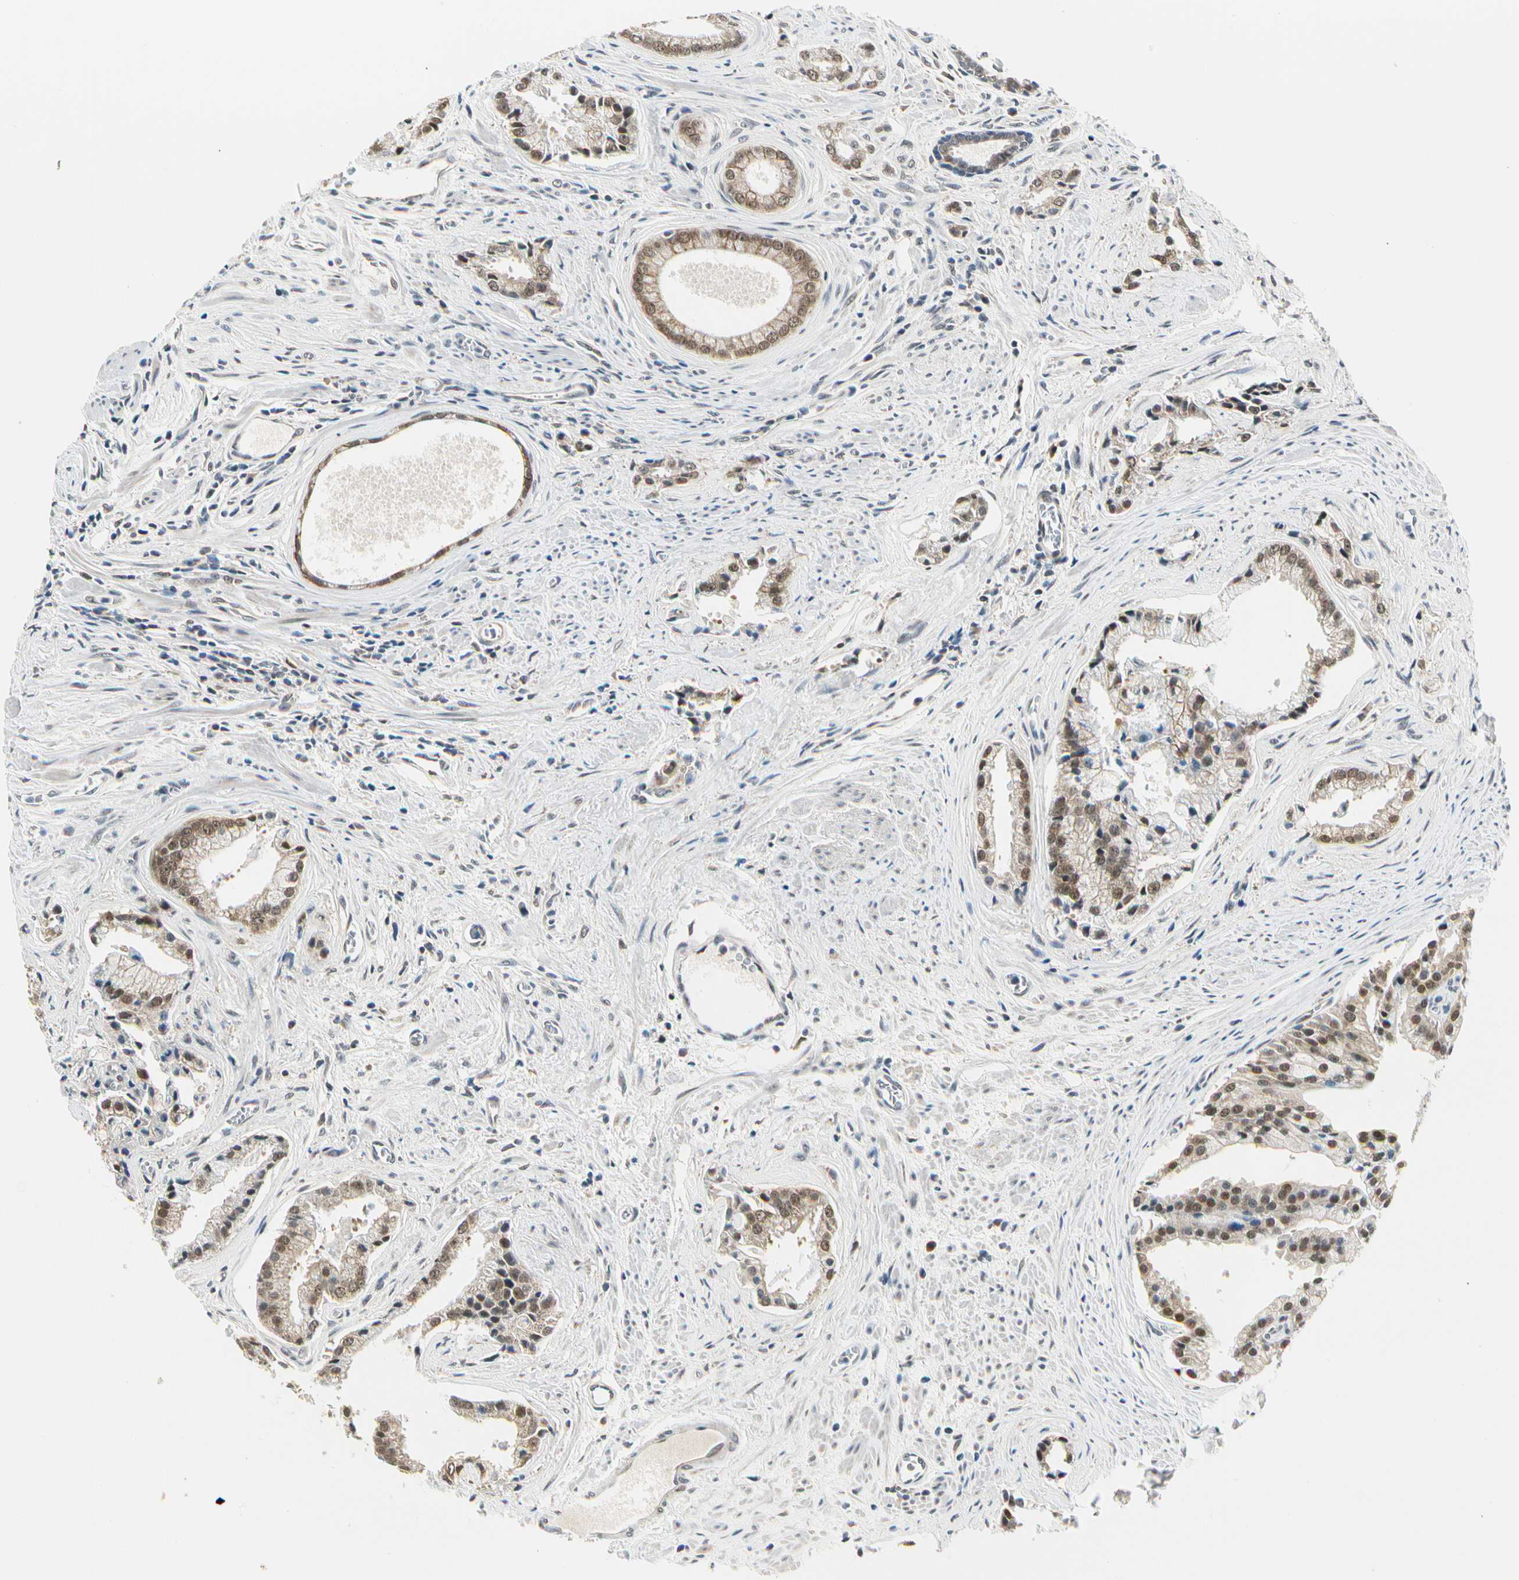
{"staining": {"intensity": "strong", "quantity": ">75%", "location": "cytoplasmic/membranous,nuclear"}, "tissue": "prostate cancer", "cell_type": "Tumor cells", "image_type": "cancer", "snomed": [{"axis": "morphology", "description": "Adenocarcinoma, High grade"}, {"axis": "topography", "description": "Prostate"}], "caption": "Approximately >75% of tumor cells in human prostate cancer show strong cytoplasmic/membranous and nuclear protein staining as visualized by brown immunohistochemical staining.", "gene": "PDK2", "patient": {"sex": "male", "age": 67}}